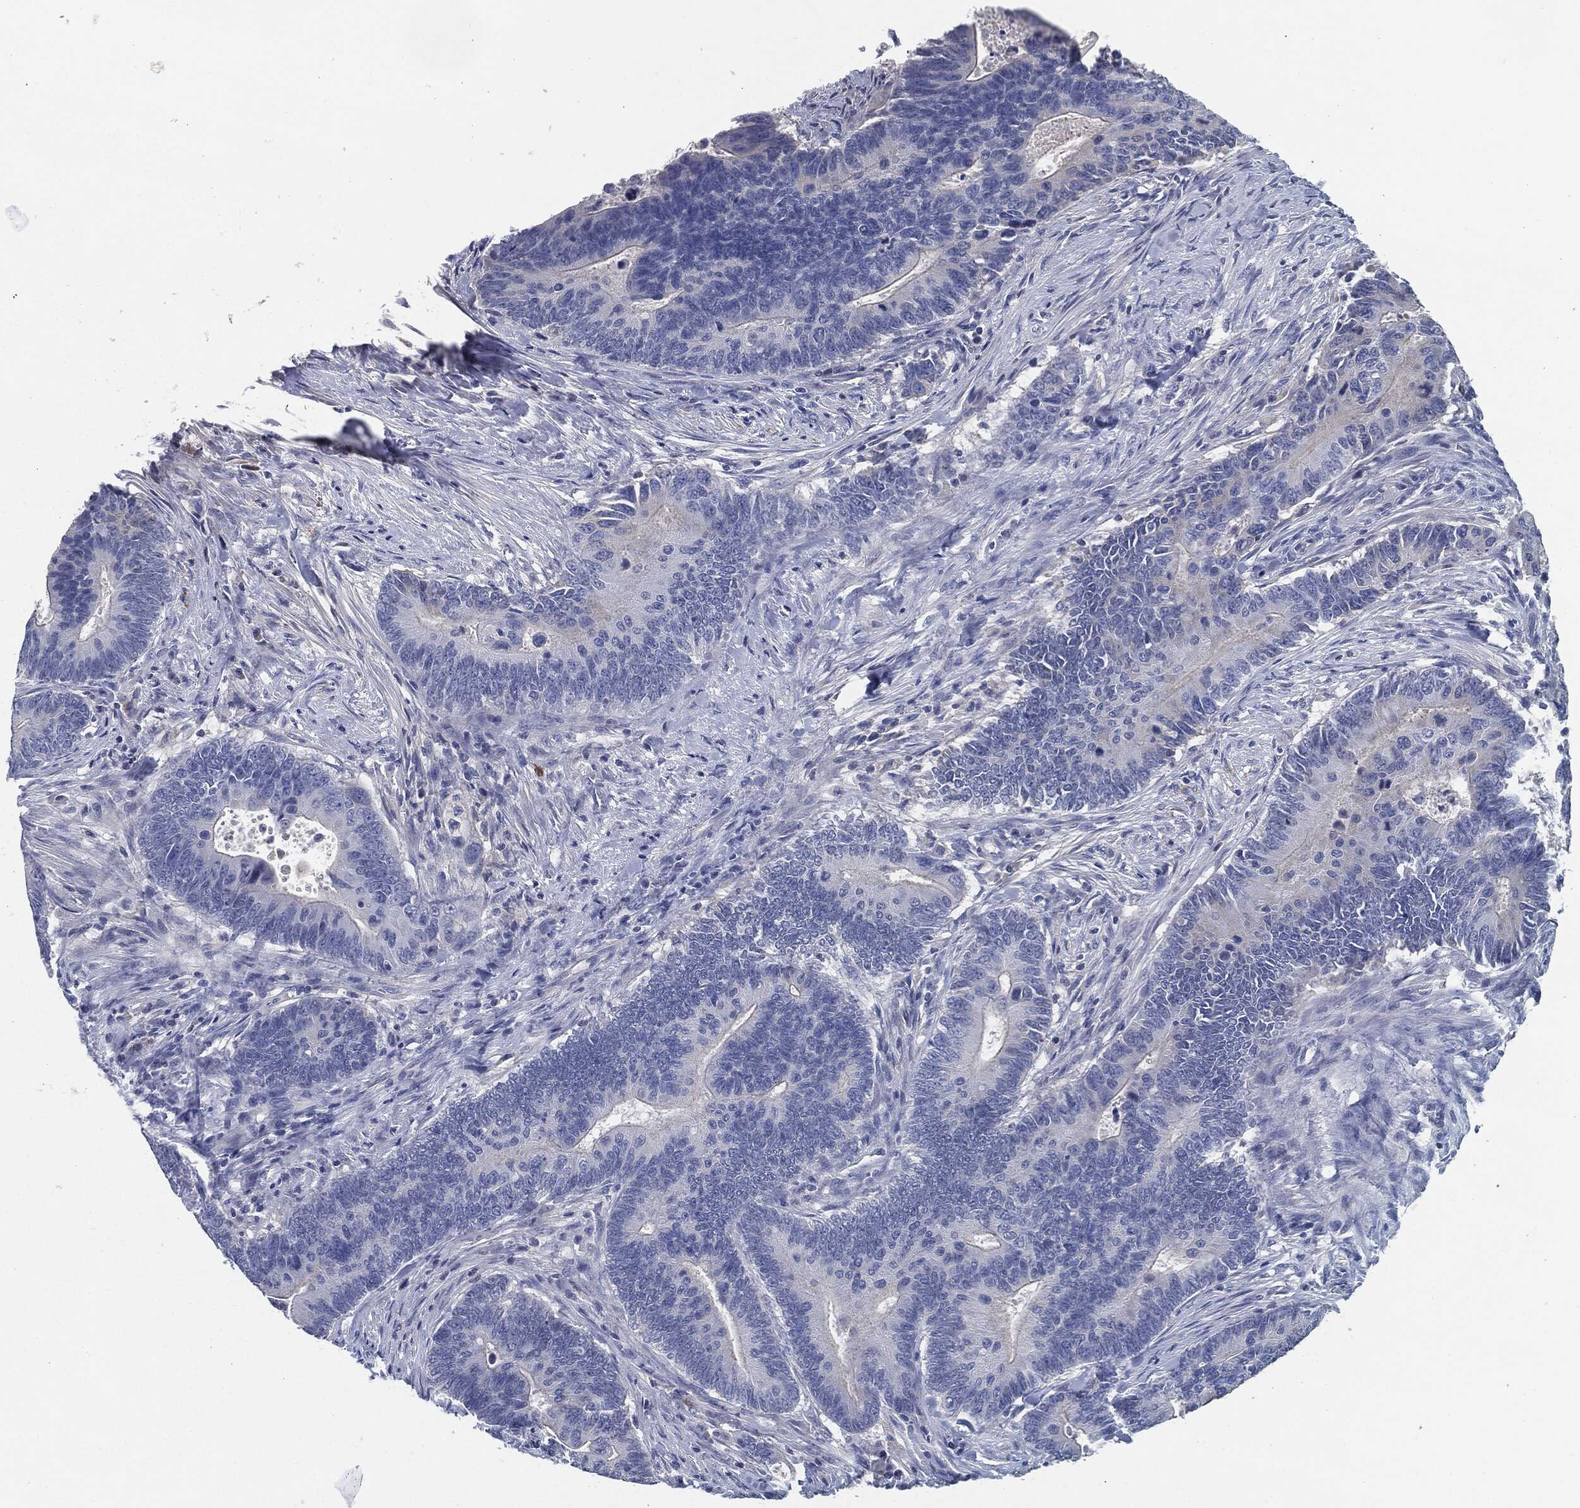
{"staining": {"intensity": "negative", "quantity": "none", "location": "none"}, "tissue": "colorectal cancer", "cell_type": "Tumor cells", "image_type": "cancer", "snomed": [{"axis": "morphology", "description": "Adenocarcinoma, NOS"}, {"axis": "topography", "description": "Colon"}], "caption": "The image displays no staining of tumor cells in colorectal adenocarcinoma.", "gene": "CD27", "patient": {"sex": "male", "age": 75}}